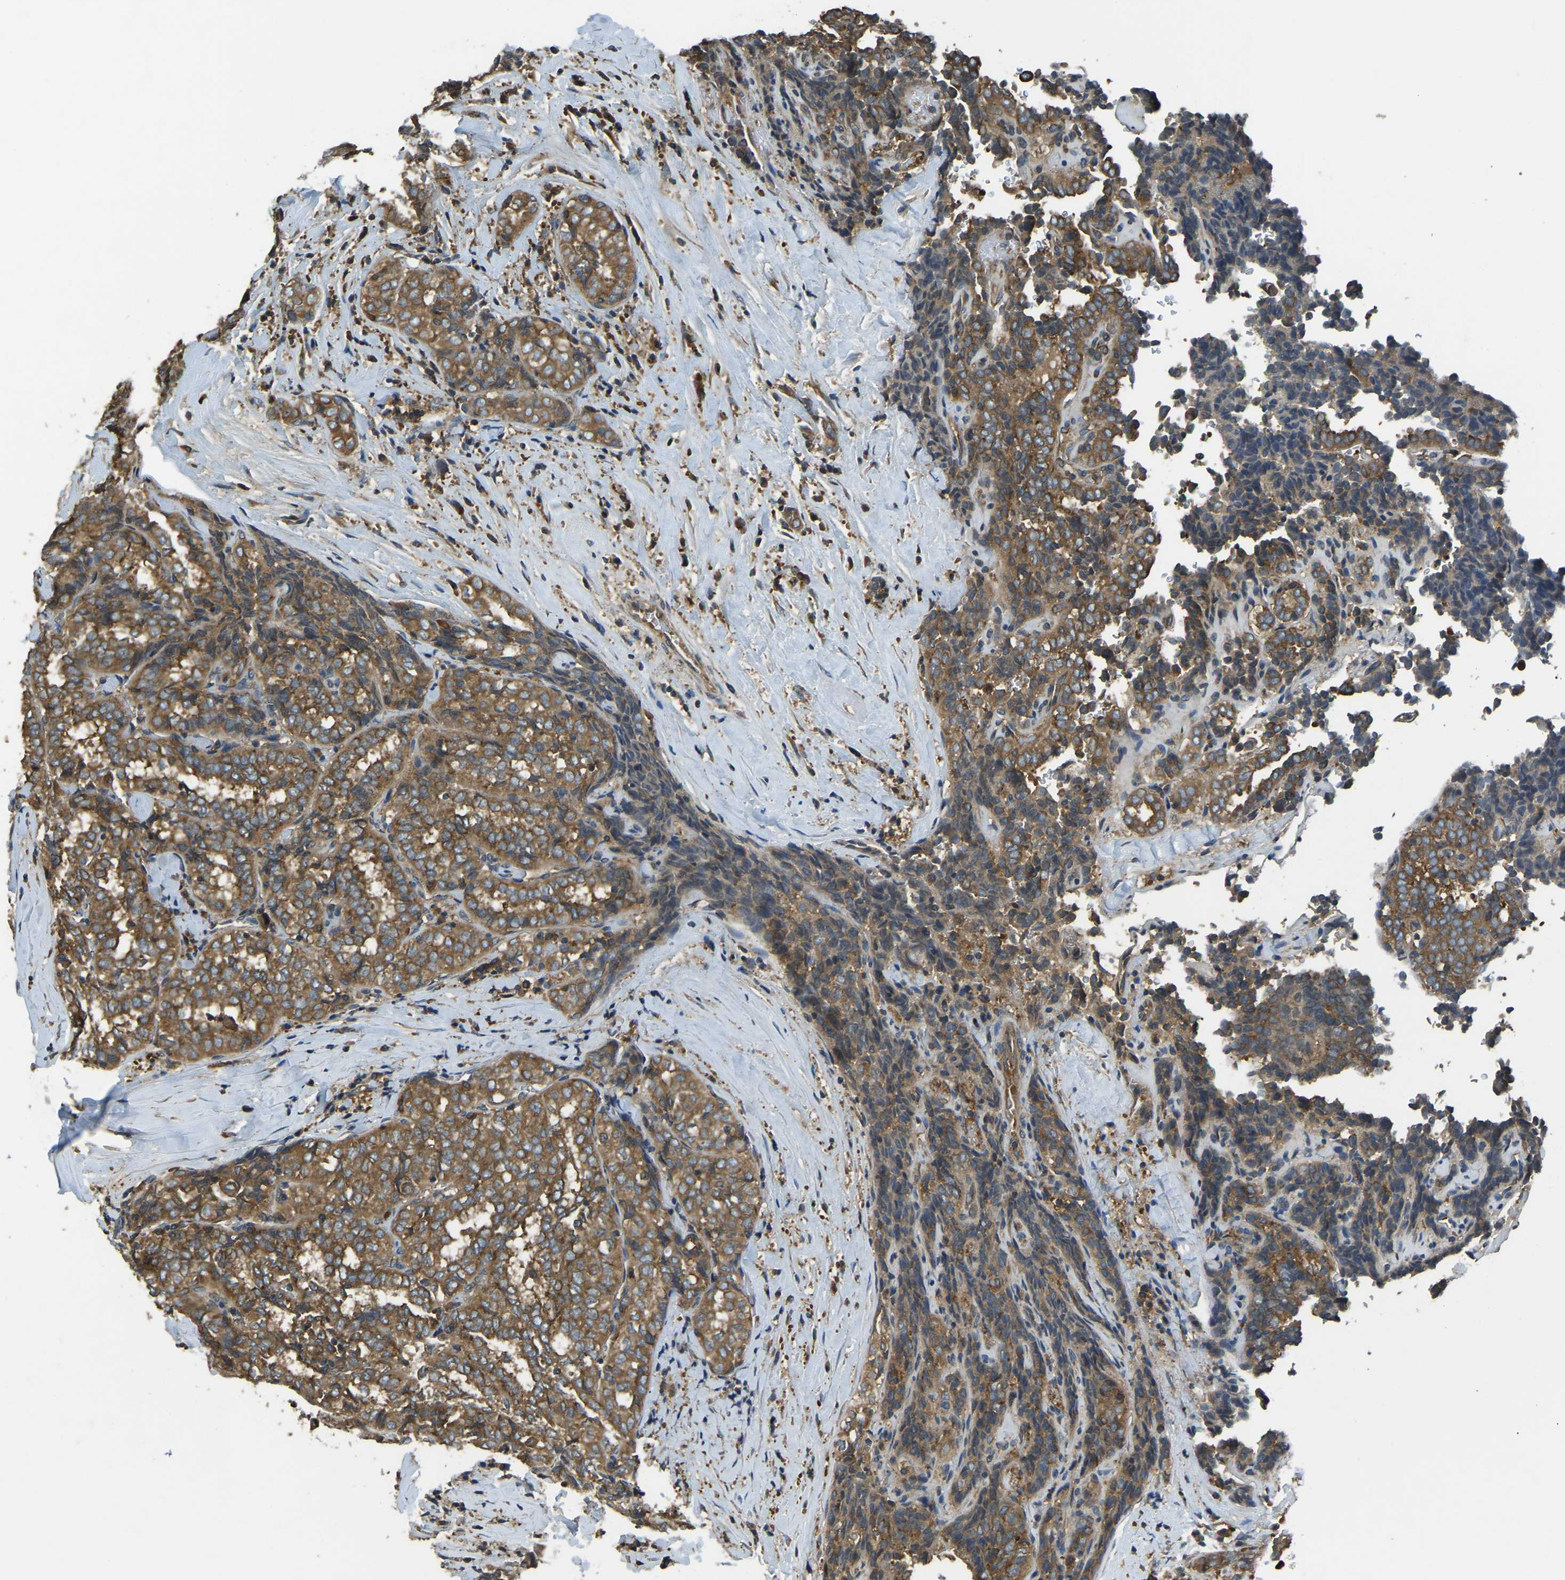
{"staining": {"intensity": "moderate", "quantity": ">75%", "location": "cytoplasmic/membranous"}, "tissue": "thyroid cancer", "cell_type": "Tumor cells", "image_type": "cancer", "snomed": [{"axis": "morphology", "description": "Normal tissue, NOS"}, {"axis": "morphology", "description": "Papillary adenocarcinoma, NOS"}, {"axis": "topography", "description": "Thyroid gland"}], "caption": "A brown stain shows moderate cytoplasmic/membranous expression of a protein in human papillary adenocarcinoma (thyroid) tumor cells.", "gene": "AIMP1", "patient": {"sex": "female", "age": 30}}